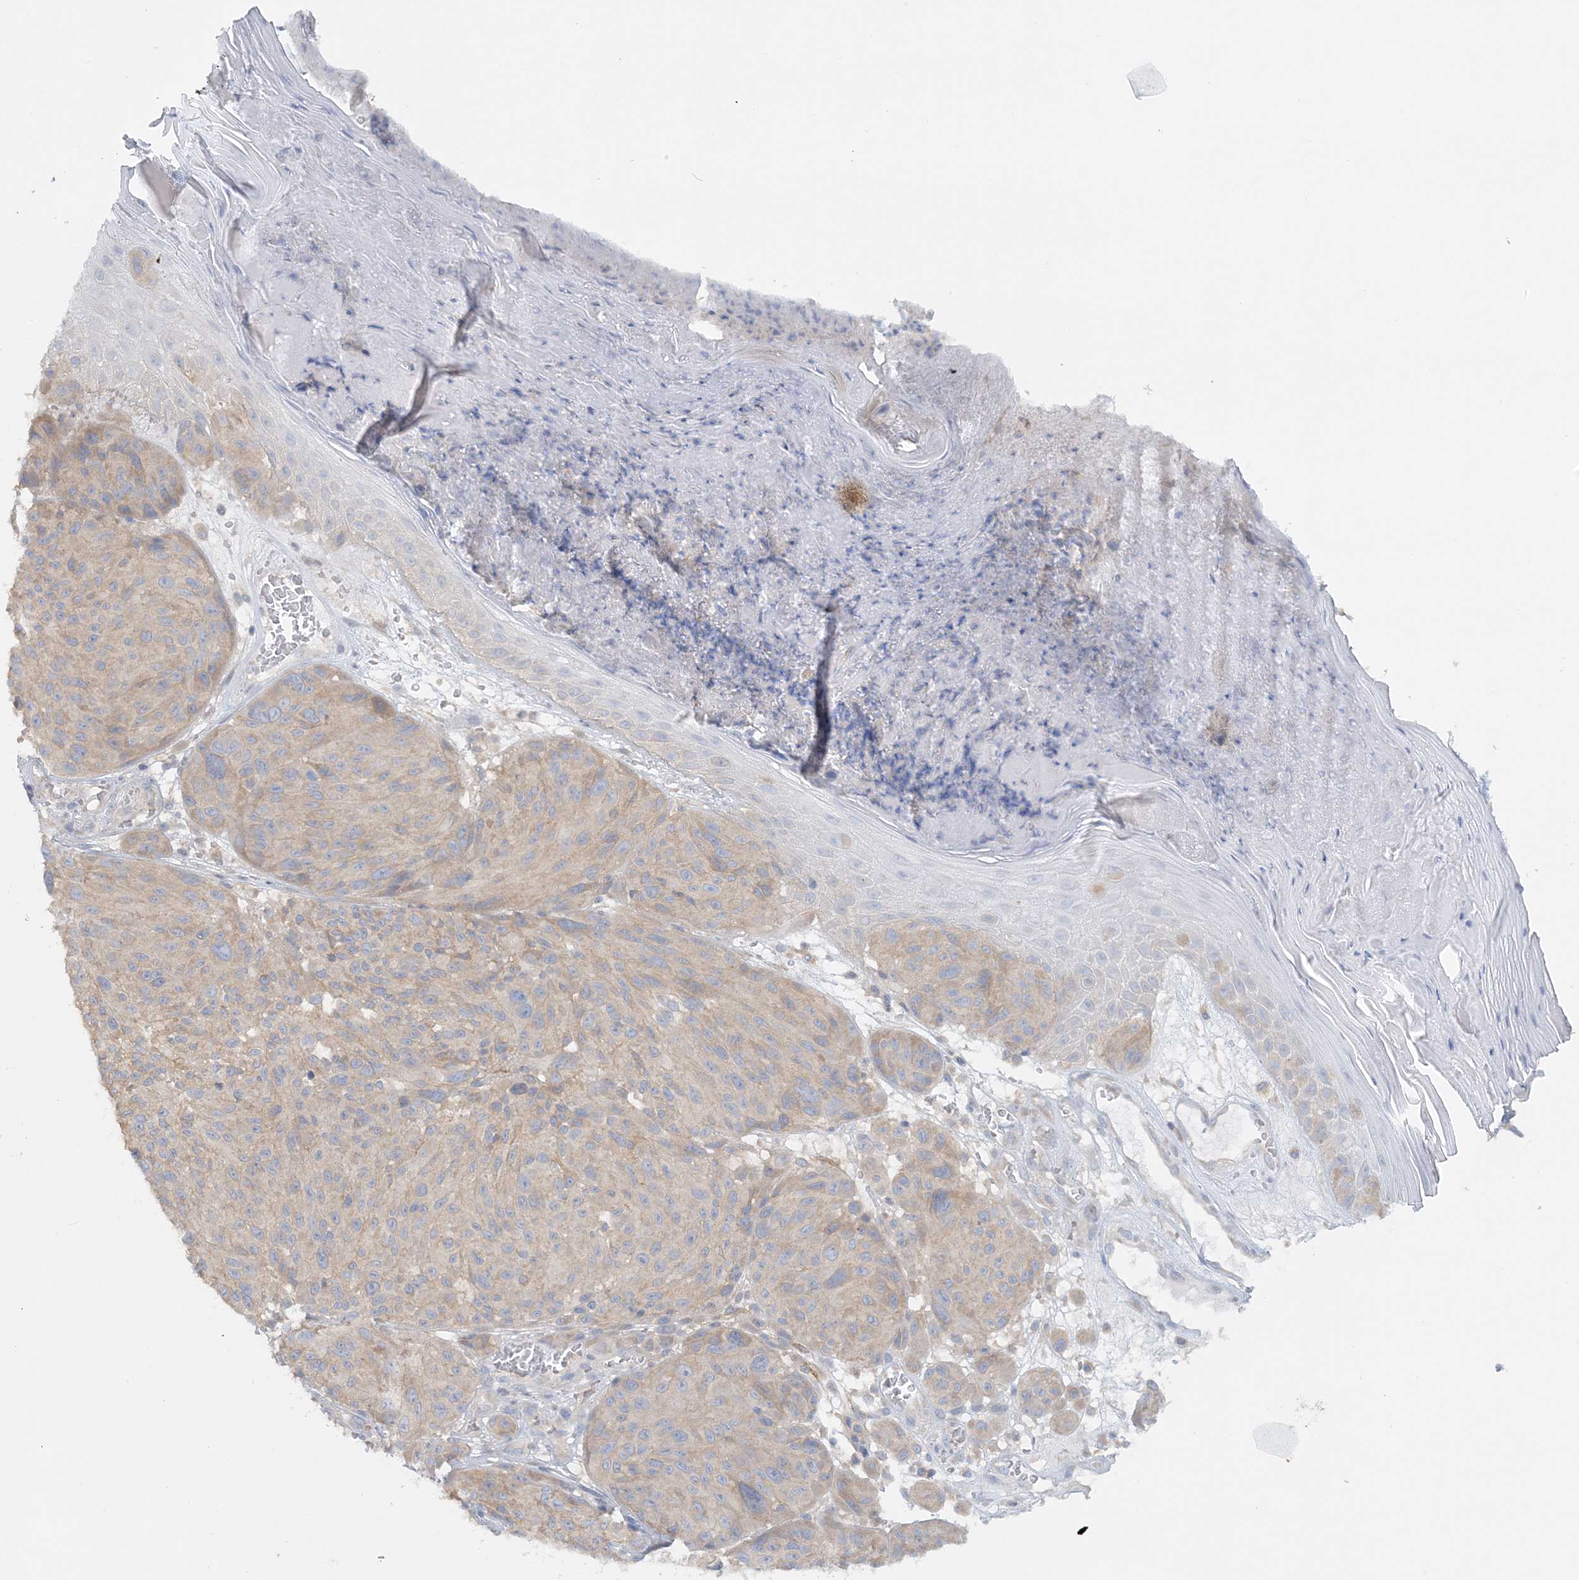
{"staining": {"intensity": "weak", "quantity": "<25%", "location": "cytoplasmic/membranous"}, "tissue": "melanoma", "cell_type": "Tumor cells", "image_type": "cancer", "snomed": [{"axis": "morphology", "description": "Malignant melanoma, NOS"}, {"axis": "topography", "description": "Skin"}], "caption": "A photomicrograph of malignant melanoma stained for a protein demonstrates no brown staining in tumor cells. (Immunohistochemistry (ihc), brightfield microscopy, high magnification).", "gene": "TBC1D5", "patient": {"sex": "male", "age": 83}}